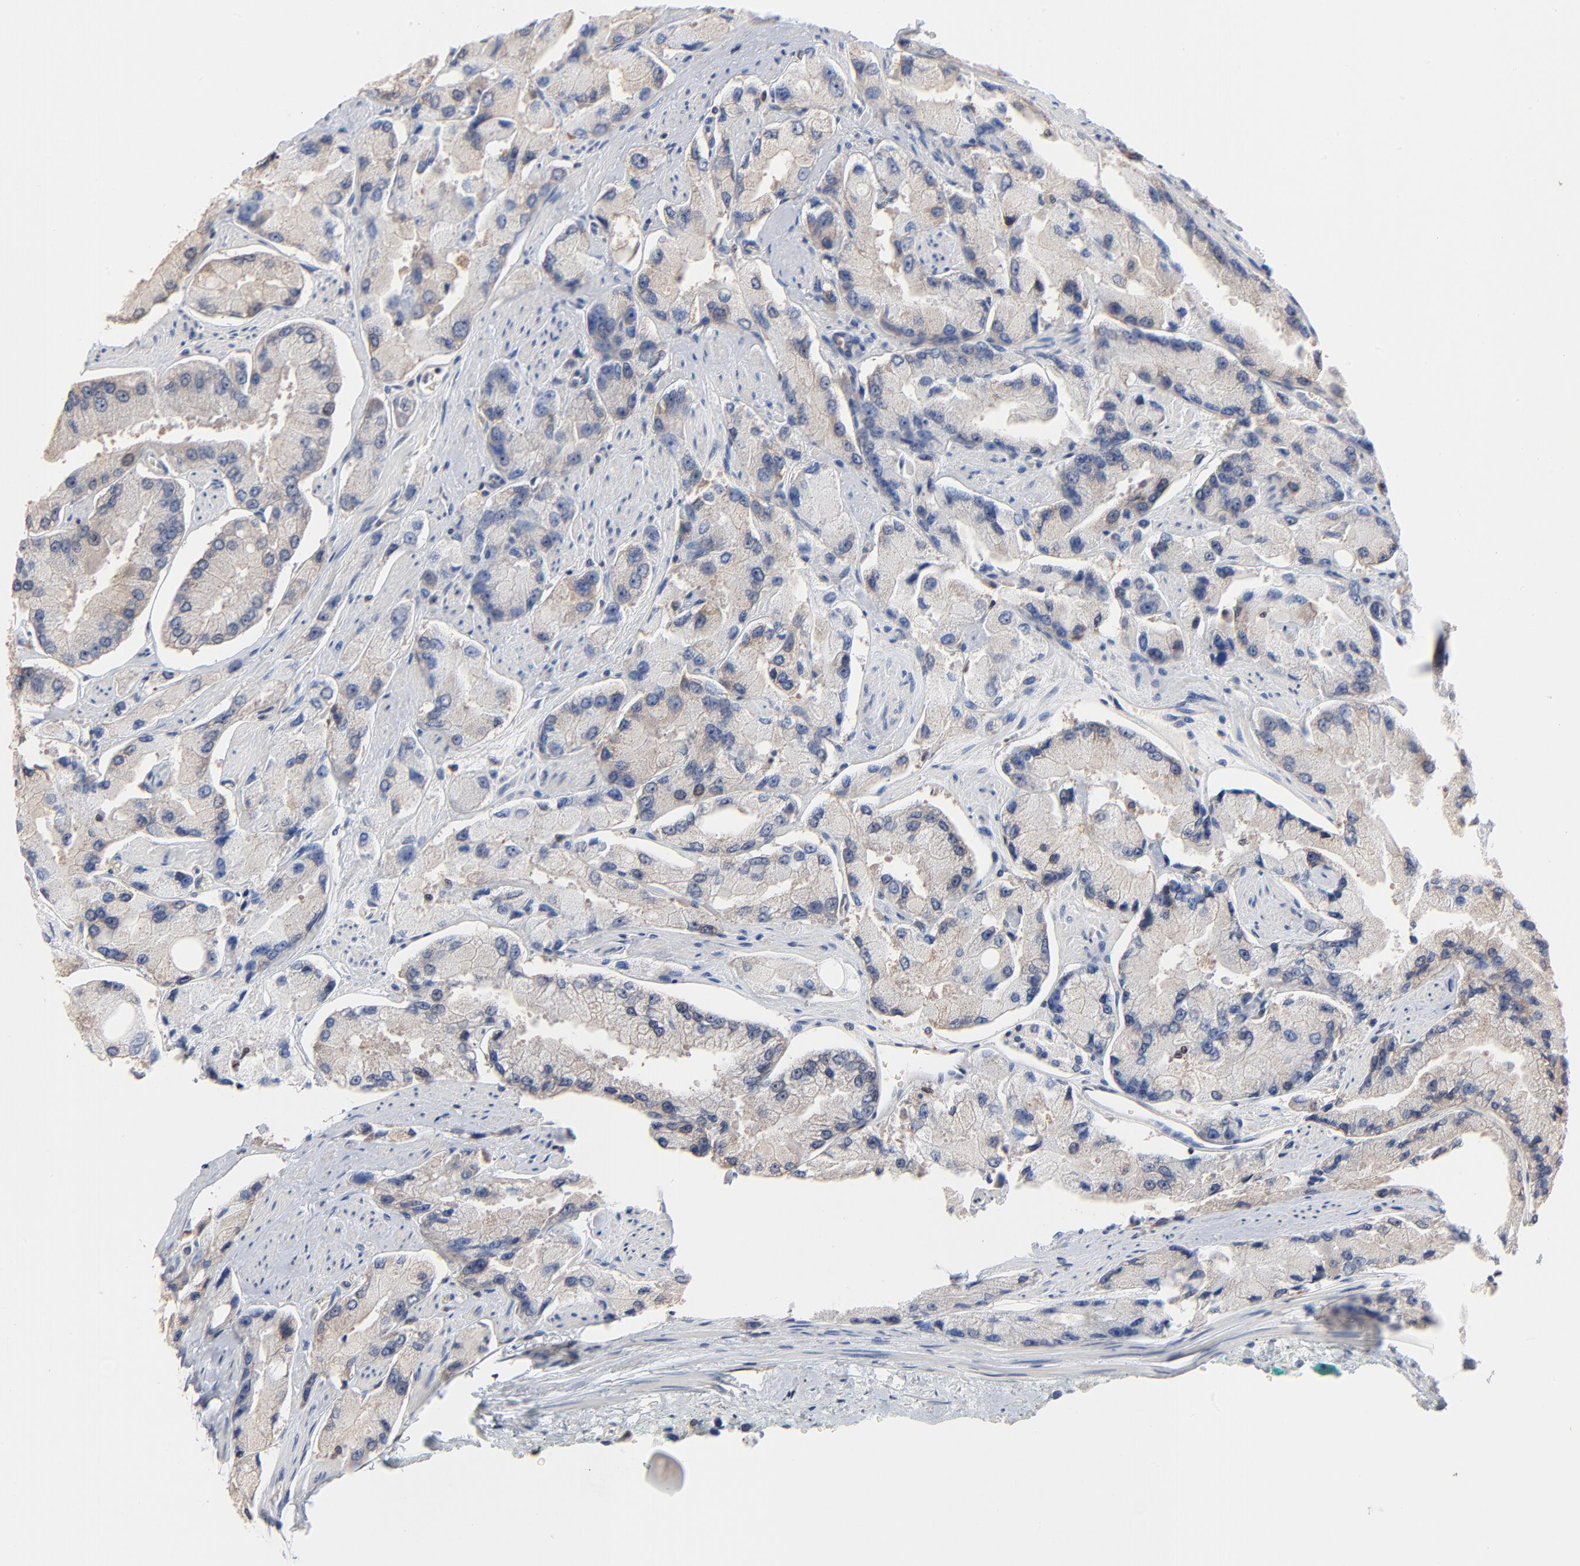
{"staining": {"intensity": "negative", "quantity": "none", "location": "none"}, "tissue": "prostate cancer", "cell_type": "Tumor cells", "image_type": "cancer", "snomed": [{"axis": "morphology", "description": "Adenocarcinoma, High grade"}, {"axis": "topography", "description": "Prostate"}], "caption": "There is no significant staining in tumor cells of prostate high-grade adenocarcinoma. (DAB immunohistochemistry (IHC) visualized using brightfield microscopy, high magnification).", "gene": "ARHGEF6", "patient": {"sex": "male", "age": 58}}